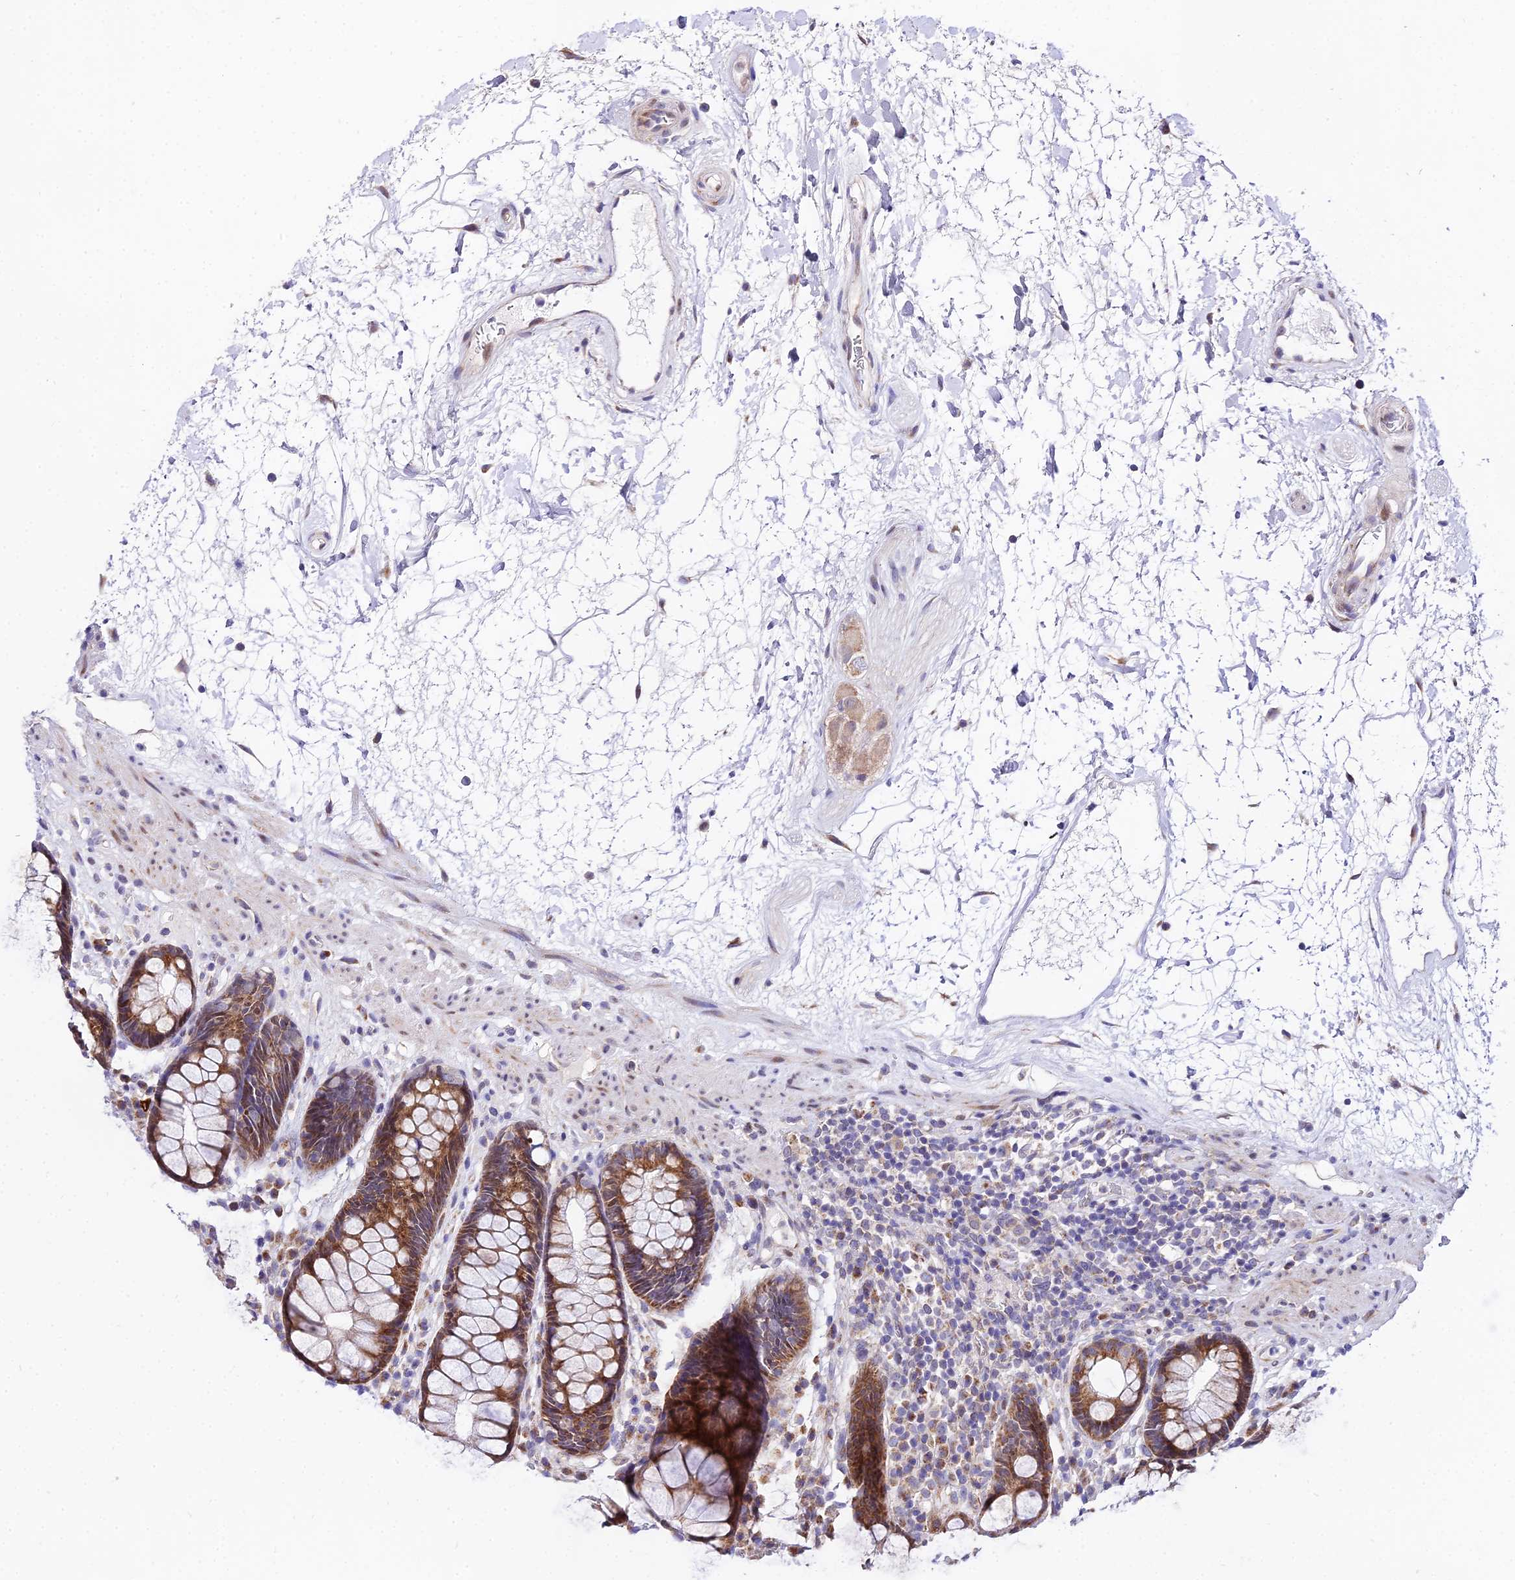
{"staining": {"intensity": "moderate", "quantity": ">75%", "location": "cytoplasmic/membranous"}, "tissue": "rectum", "cell_type": "Glandular cells", "image_type": "normal", "snomed": [{"axis": "morphology", "description": "Normal tissue, NOS"}, {"axis": "topography", "description": "Rectum"}], "caption": "High-magnification brightfield microscopy of normal rectum stained with DAB (3,3'-diaminobenzidine) (brown) and counterstained with hematoxylin (blue). glandular cells exhibit moderate cytoplasmic/membranous expression is present in about>75% of cells. (DAB IHC, brown staining for protein, blue staining for nuclei).", "gene": "ATP5PB", "patient": {"sex": "male", "age": 64}}